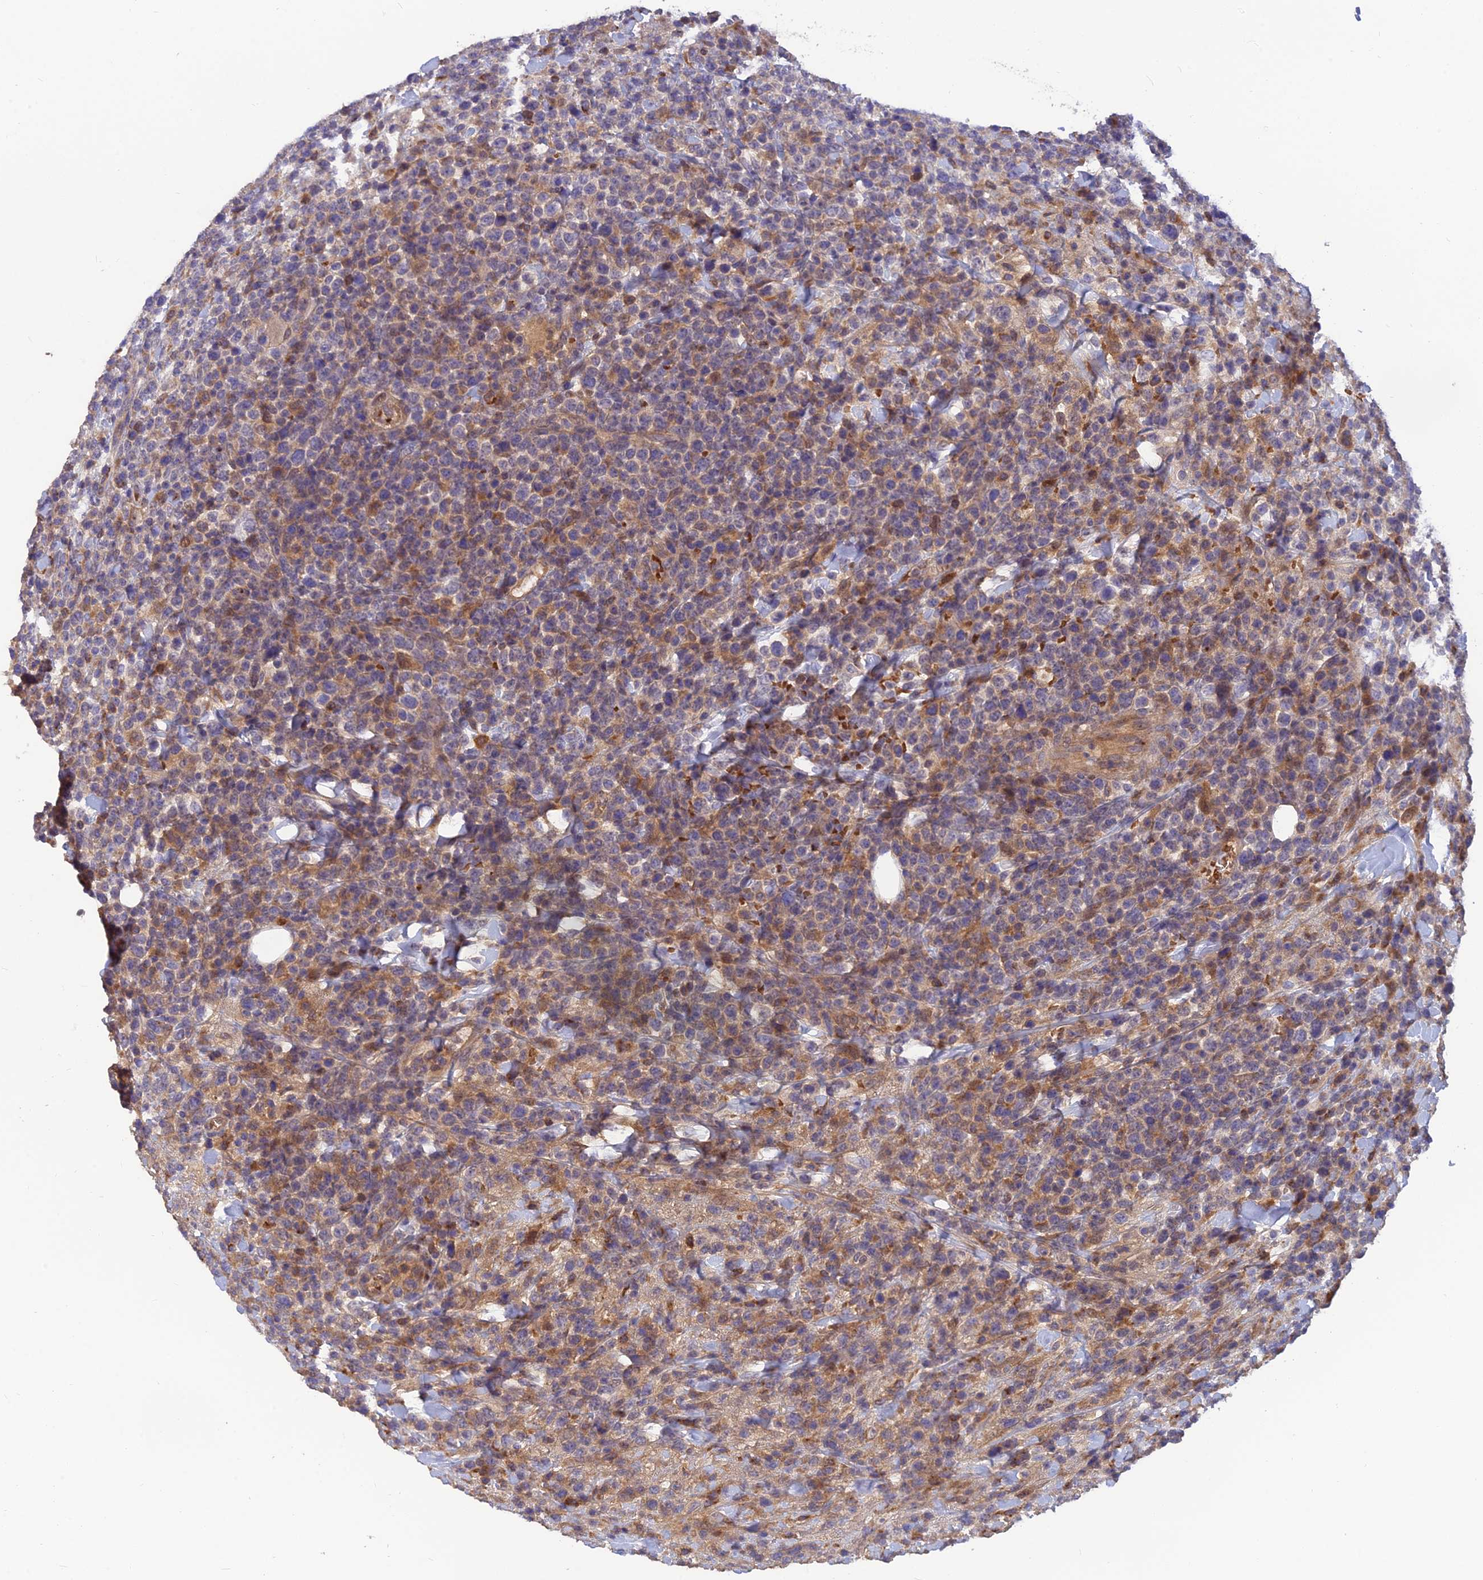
{"staining": {"intensity": "negative", "quantity": "none", "location": "none"}, "tissue": "lymphoma", "cell_type": "Tumor cells", "image_type": "cancer", "snomed": [{"axis": "morphology", "description": "Malignant lymphoma, non-Hodgkin's type, High grade"}, {"axis": "topography", "description": "Colon"}], "caption": "Lymphoma stained for a protein using immunohistochemistry exhibits no expression tumor cells.", "gene": "FAM151B", "patient": {"sex": "female", "age": 53}}